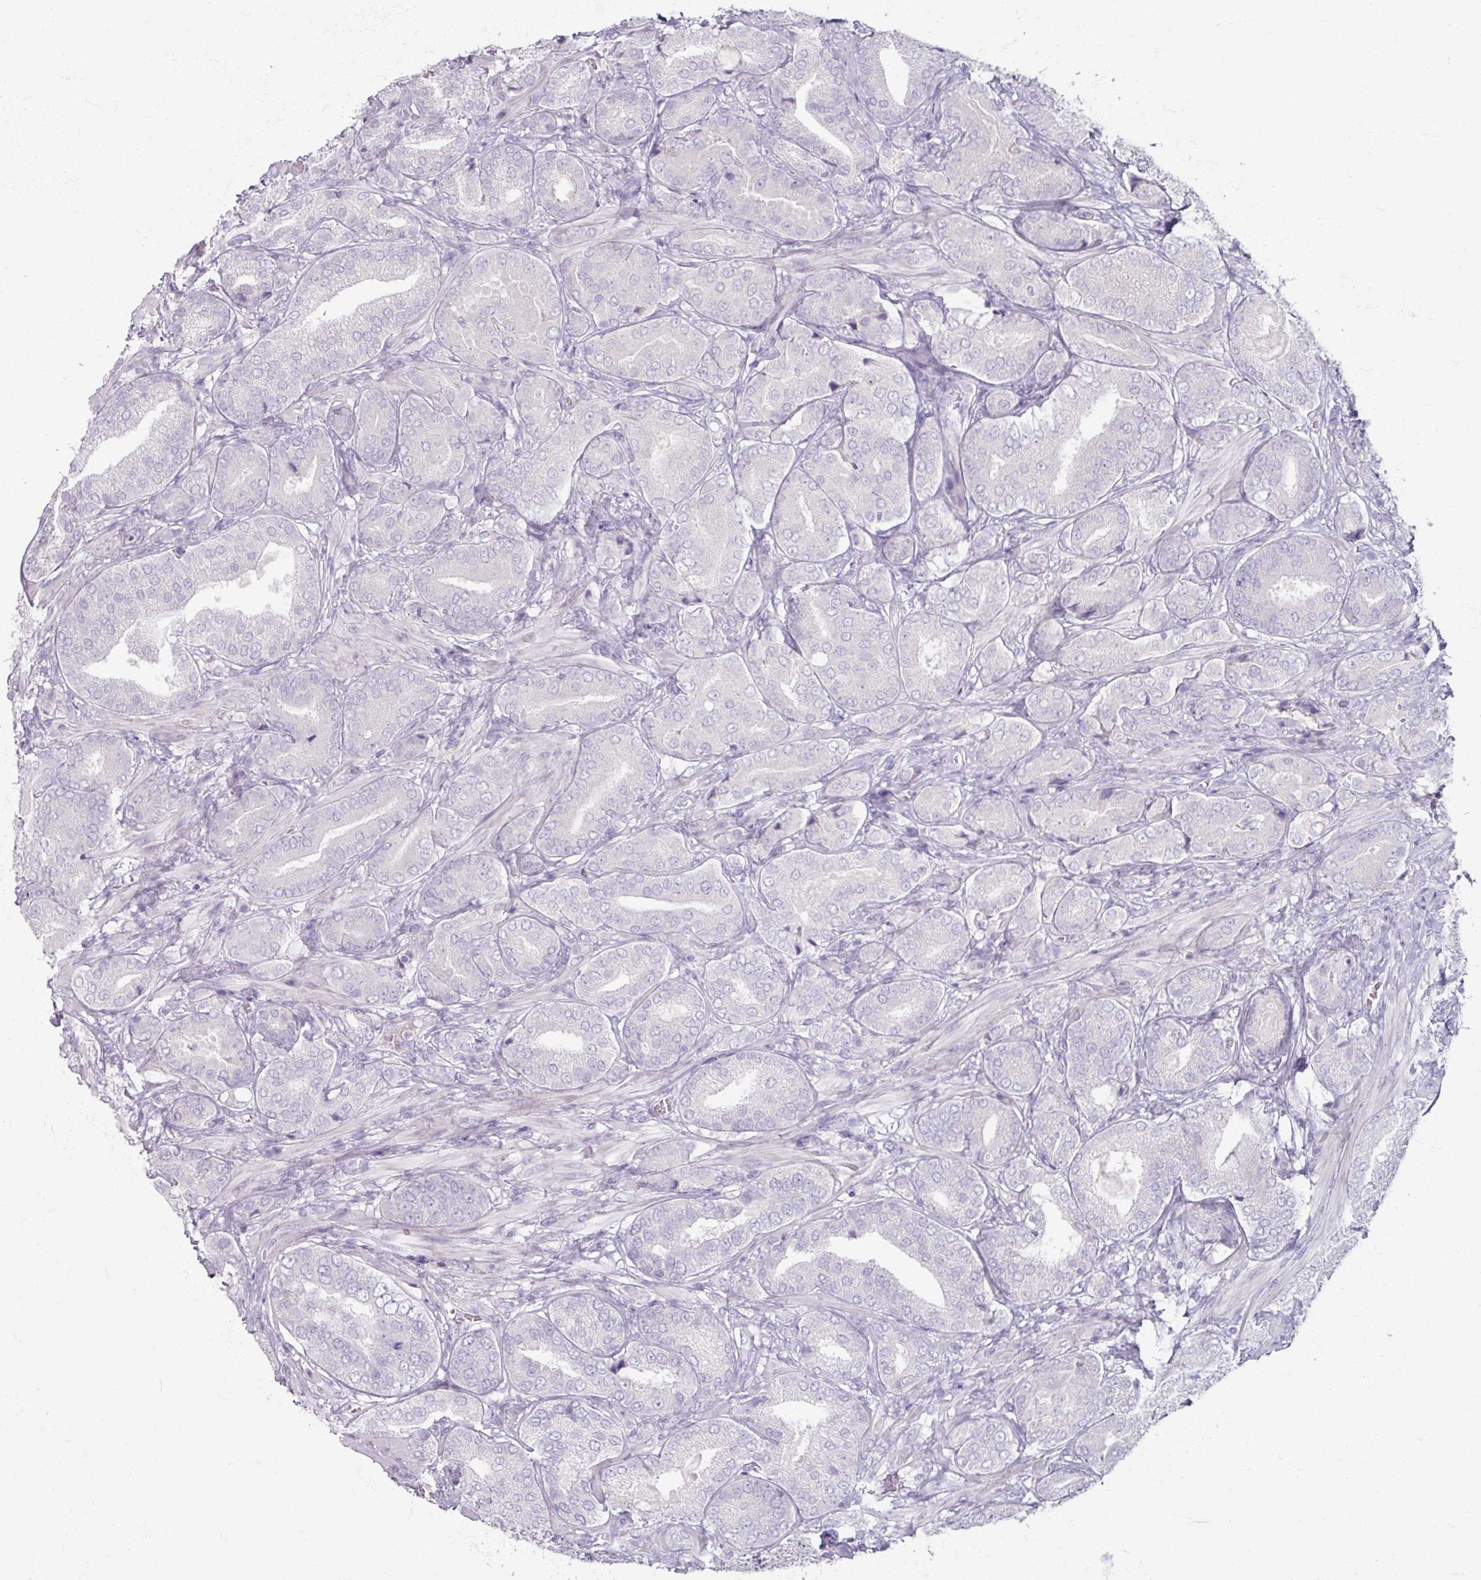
{"staining": {"intensity": "negative", "quantity": "none", "location": "none"}, "tissue": "prostate cancer", "cell_type": "Tumor cells", "image_type": "cancer", "snomed": [{"axis": "morphology", "description": "Adenocarcinoma, High grade"}, {"axis": "topography", "description": "Prostate"}], "caption": "Image shows no significant protein expression in tumor cells of prostate cancer (adenocarcinoma (high-grade)).", "gene": "TG", "patient": {"sex": "male", "age": 63}}